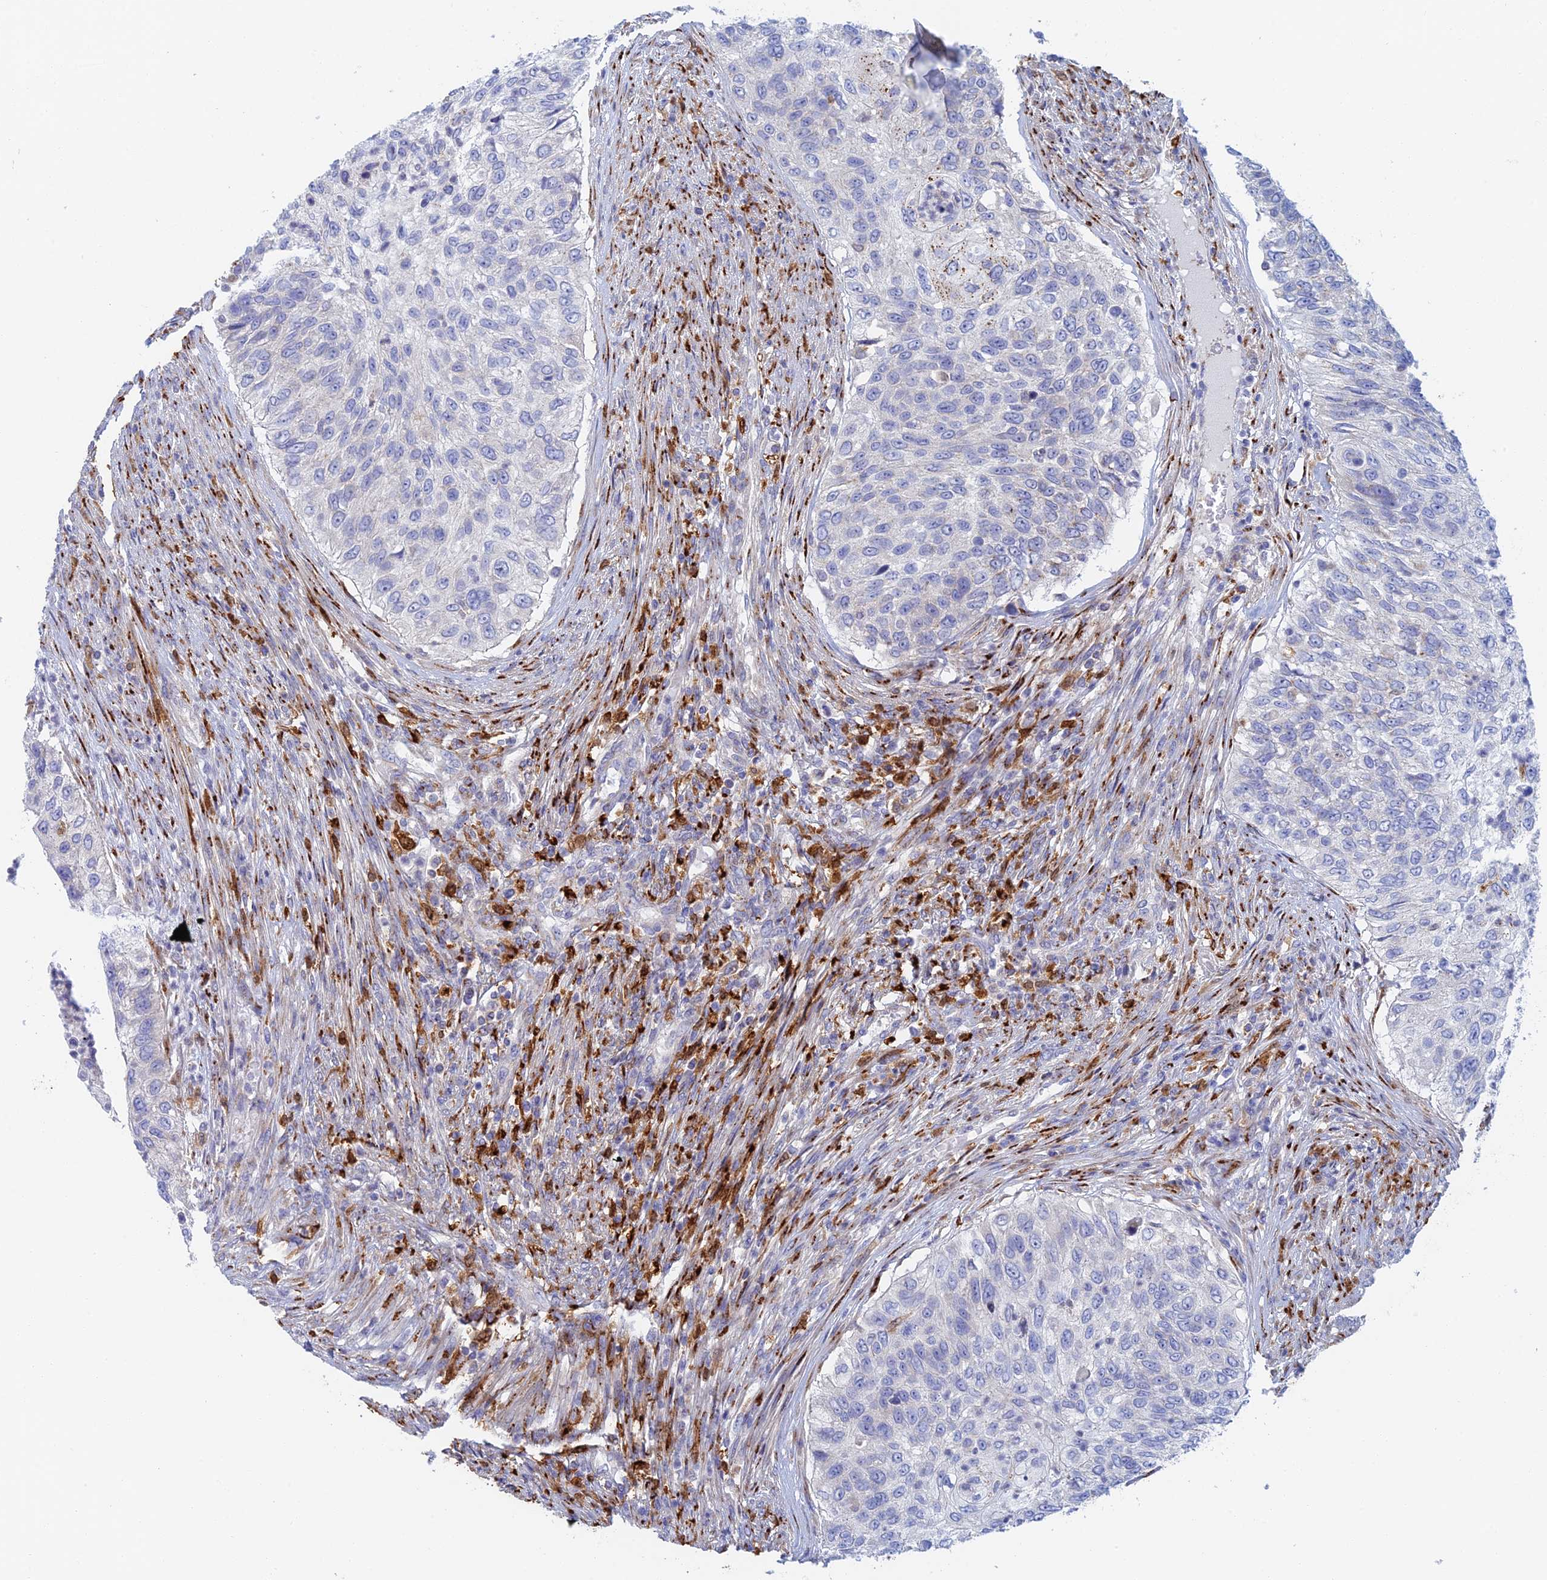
{"staining": {"intensity": "moderate", "quantity": "<25%", "location": "cytoplasmic/membranous"}, "tissue": "urothelial cancer", "cell_type": "Tumor cells", "image_type": "cancer", "snomed": [{"axis": "morphology", "description": "Urothelial carcinoma, High grade"}, {"axis": "topography", "description": "Urinary bladder"}], "caption": "High-power microscopy captured an immunohistochemistry micrograph of urothelial carcinoma (high-grade), revealing moderate cytoplasmic/membranous expression in about <25% of tumor cells.", "gene": "SLC24A3", "patient": {"sex": "female", "age": 60}}